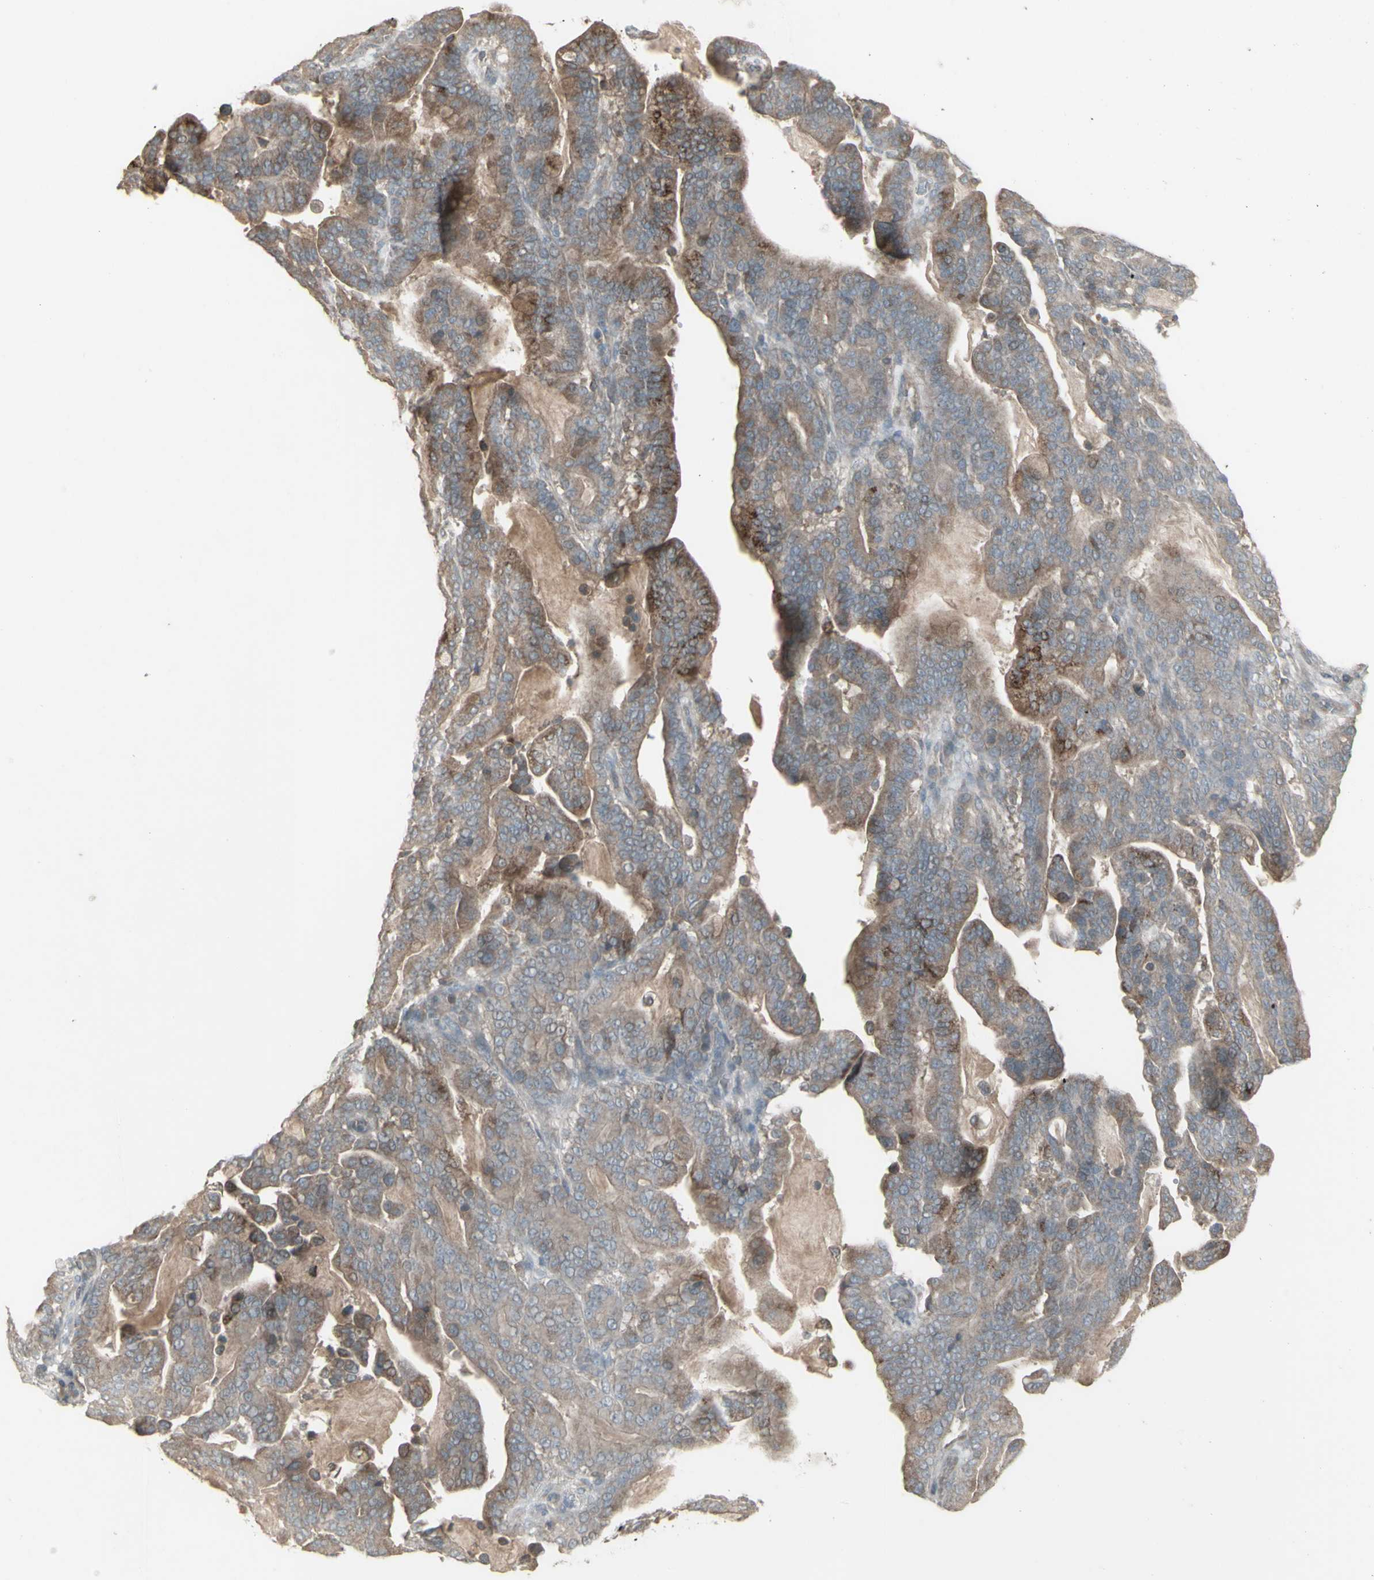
{"staining": {"intensity": "weak", "quantity": ">75%", "location": "cytoplasmic/membranous"}, "tissue": "pancreatic cancer", "cell_type": "Tumor cells", "image_type": "cancer", "snomed": [{"axis": "morphology", "description": "Adenocarcinoma, NOS"}, {"axis": "topography", "description": "Pancreas"}], "caption": "Immunohistochemical staining of human pancreatic cancer demonstrates low levels of weak cytoplasmic/membranous protein expression in approximately >75% of tumor cells.", "gene": "CSK", "patient": {"sex": "male", "age": 63}}